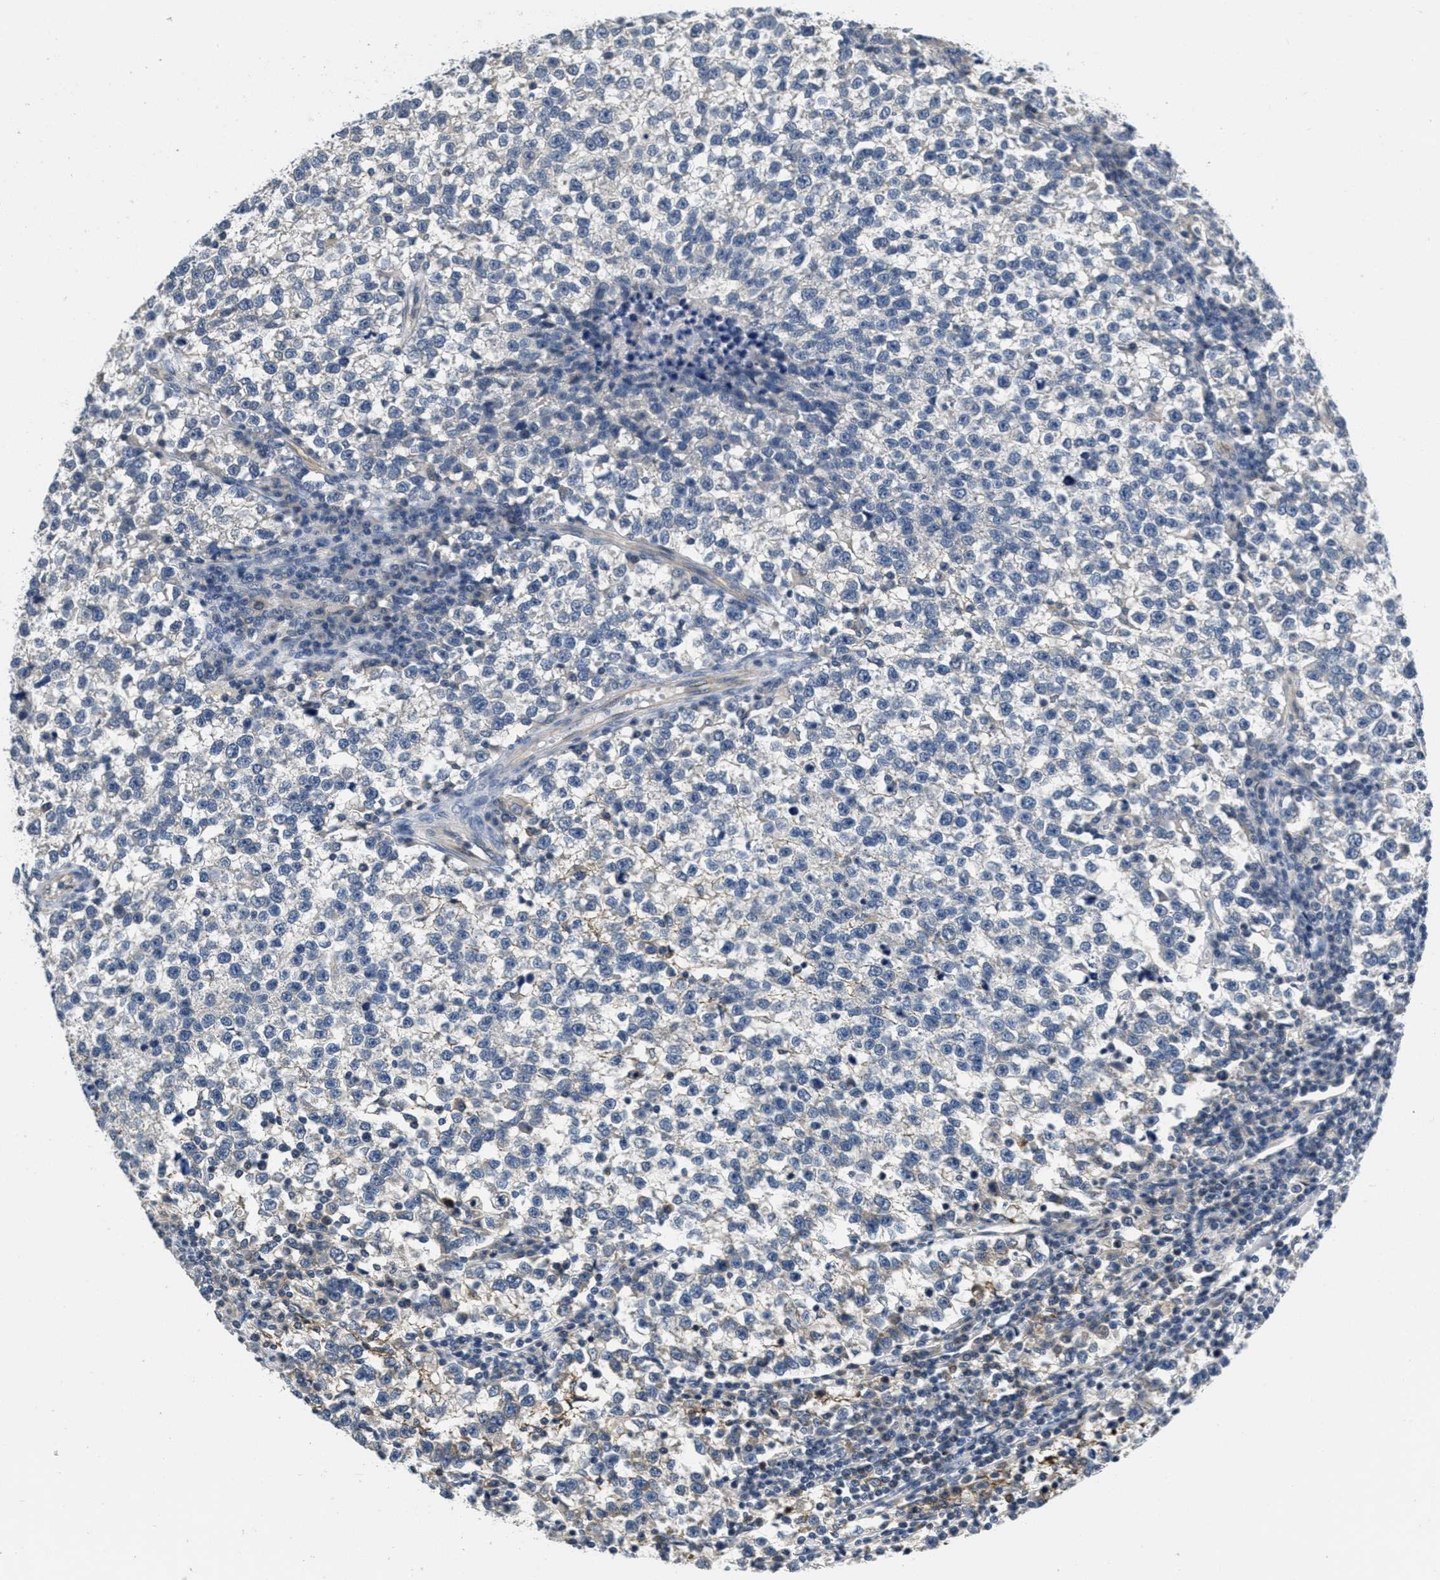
{"staining": {"intensity": "negative", "quantity": "none", "location": "none"}, "tissue": "testis cancer", "cell_type": "Tumor cells", "image_type": "cancer", "snomed": [{"axis": "morphology", "description": "Normal tissue, NOS"}, {"axis": "morphology", "description": "Seminoma, NOS"}, {"axis": "topography", "description": "Testis"}], "caption": "Tumor cells are negative for brown protein staining in testis cancer (seminoma). Brightfield microscopy of immunohistochemistry stained with DAB (3,3'-diaminobenzidine) (brown) and hematoxylin (blue), captured at high magnification.", "gene": "ANGPT1", "patient": {"sex": "male", "age": 43}}